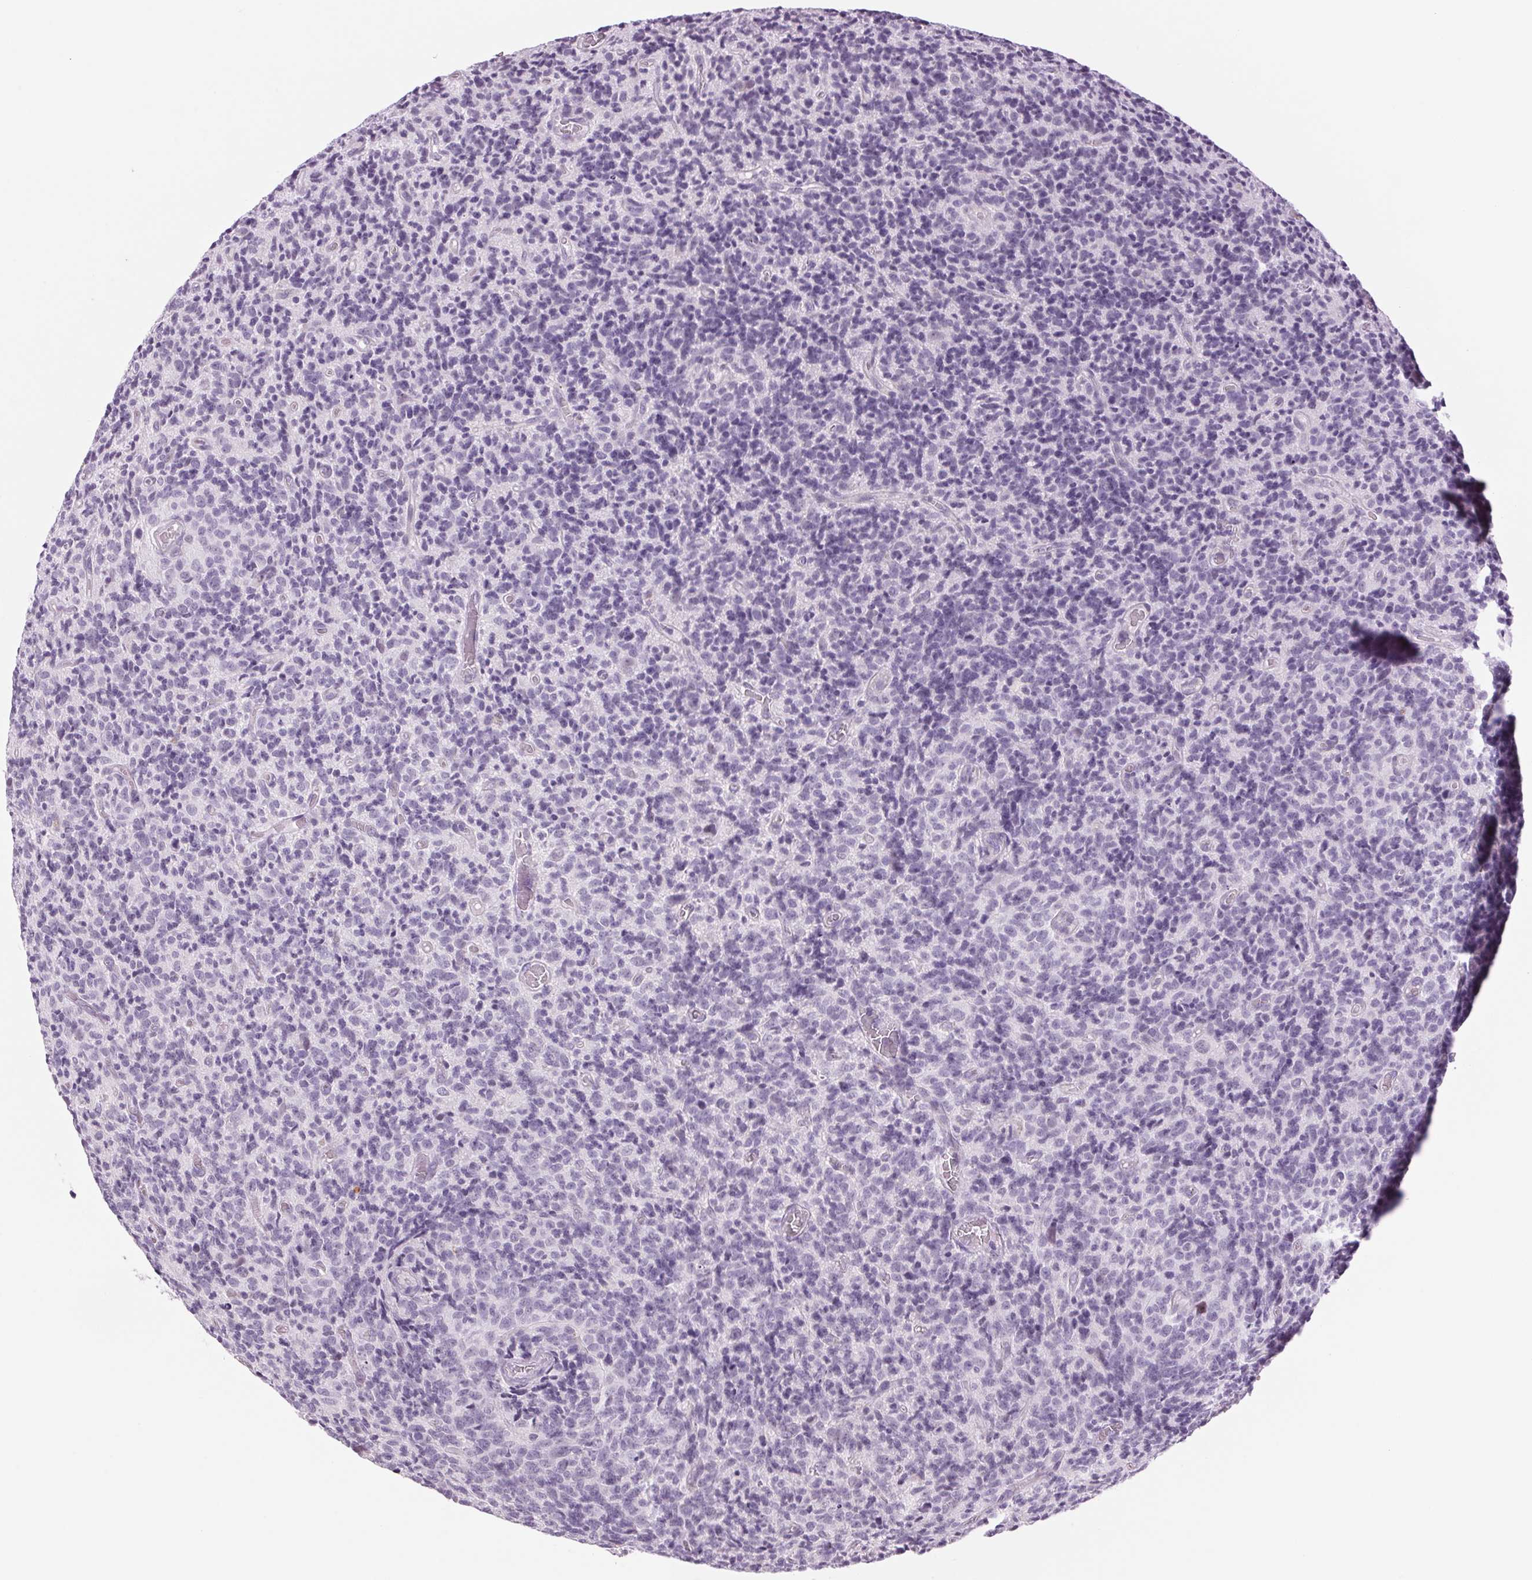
{"staining": {"intensity": "negative", "quantity": "none", "location": "none"}, "tissue": "glioma", "cell_type": "Tumor cells", "image_type": "cancer", "snomed": [{"axis": "morphology", "description": "Glioma, malignant, High grade"}, {"axis": "topography", "description": "Brain"}], "caption": "Protein analysis of high-grade glioma (malignant) shows no significant positivity in tumor cells. Brightfield microscopy of immunohistochemistry (IHC) stained with DAB (brown) and hematoxylin (blue), captured at high magnification.", "gene": "MPO", "patient": {"sex": "male", "age": 76}}